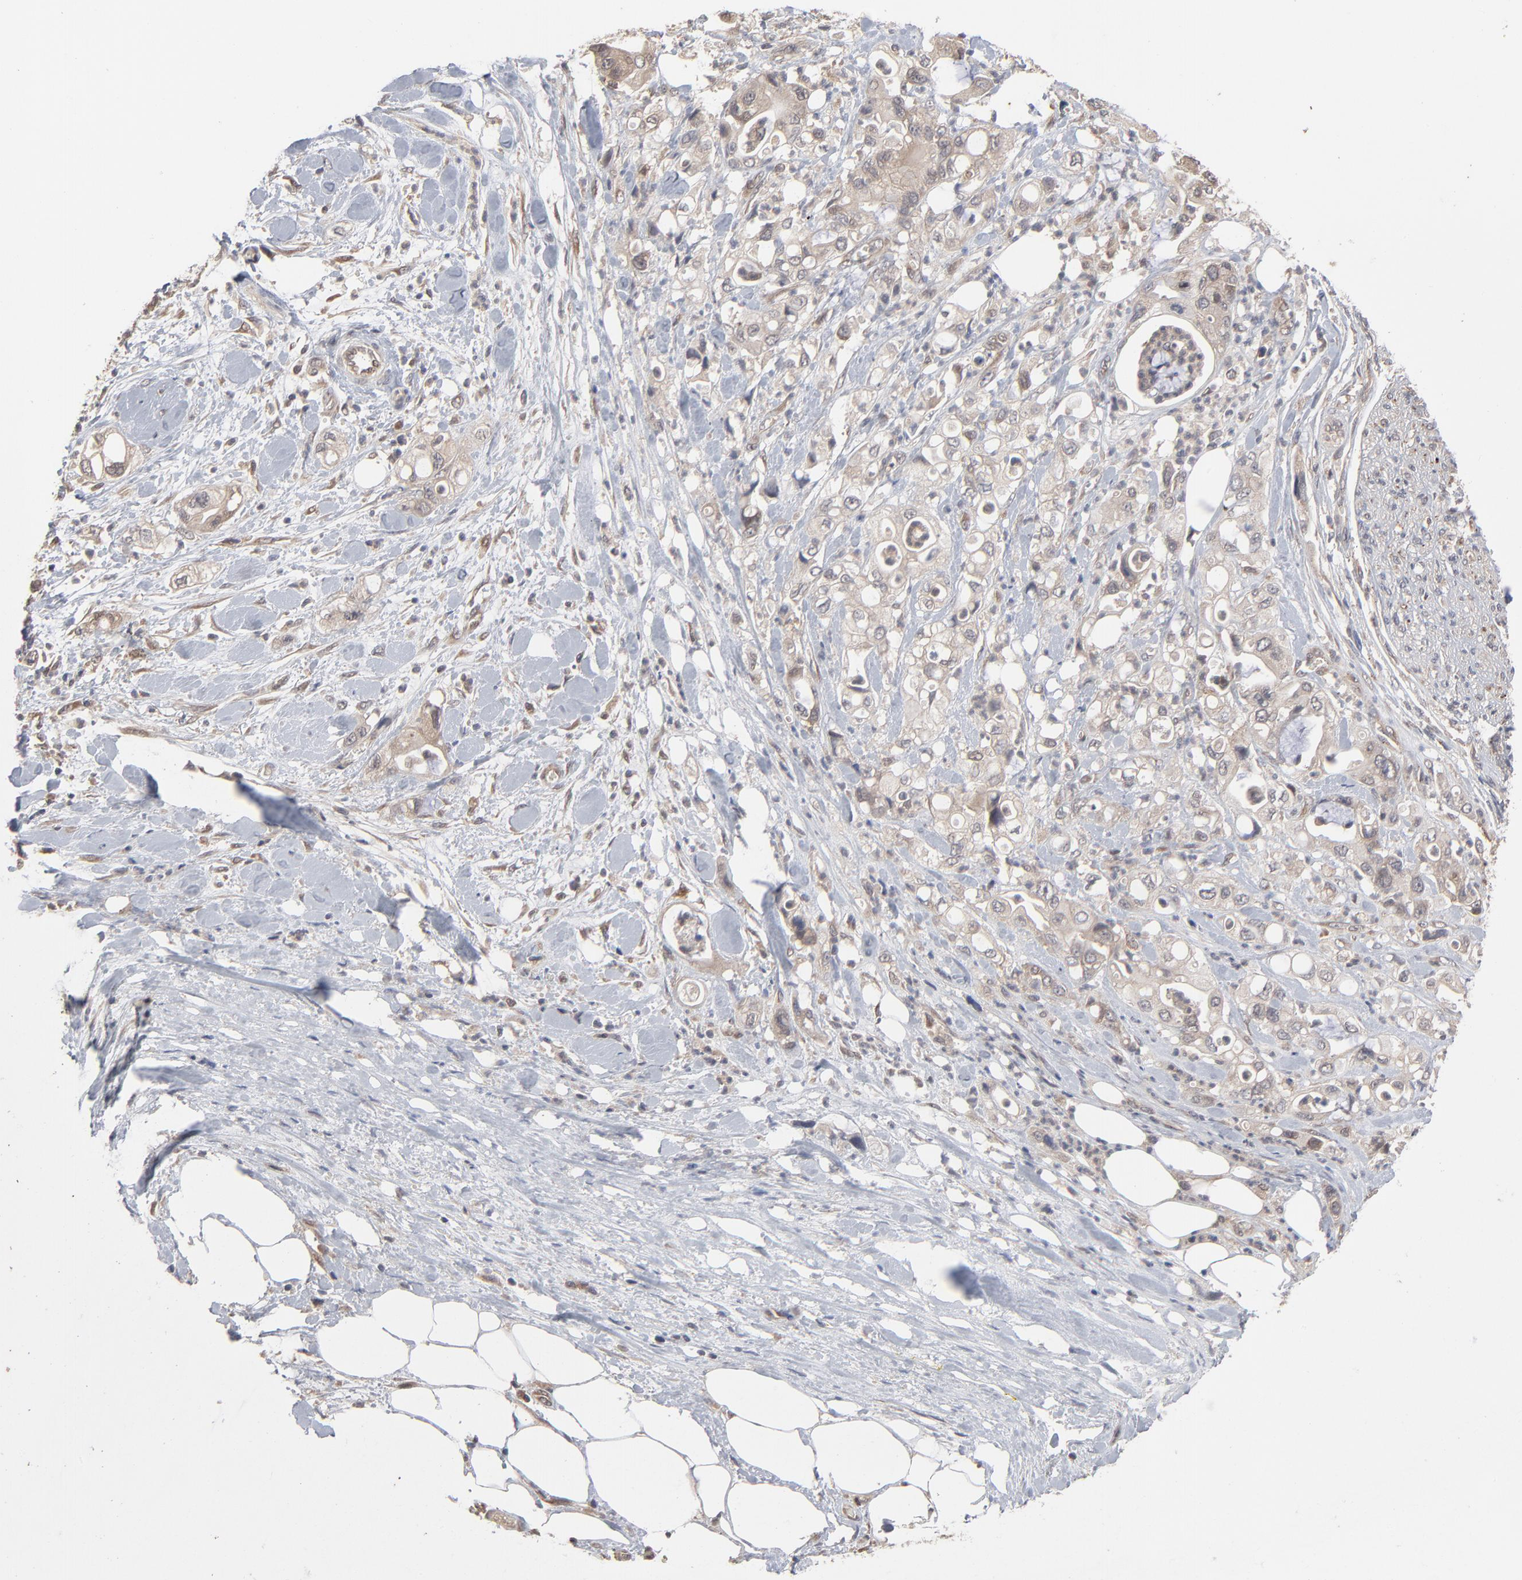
{"staining": {"intensity": "weak", "quantity": ">75%", "location": "cytoplasmic/membranous"}, "tissue": "pancreatic cancer", "cell_type": "Tumor cells", "image_type": "cancer", "snomed": [{"axis": "morphology", "description": "Adenocarcinoma, NOS"}, {"axis": "topography", "description": "Pancreas"}], "caption": "Immunohistochemical staining of human pancreatic cancer demonstrates low levels of weak cytoplasmic/membranous staining in approximately >75% of tumor cells.", "gene": "SCFD1", "patient": {"sex": "male", "age": 70}}